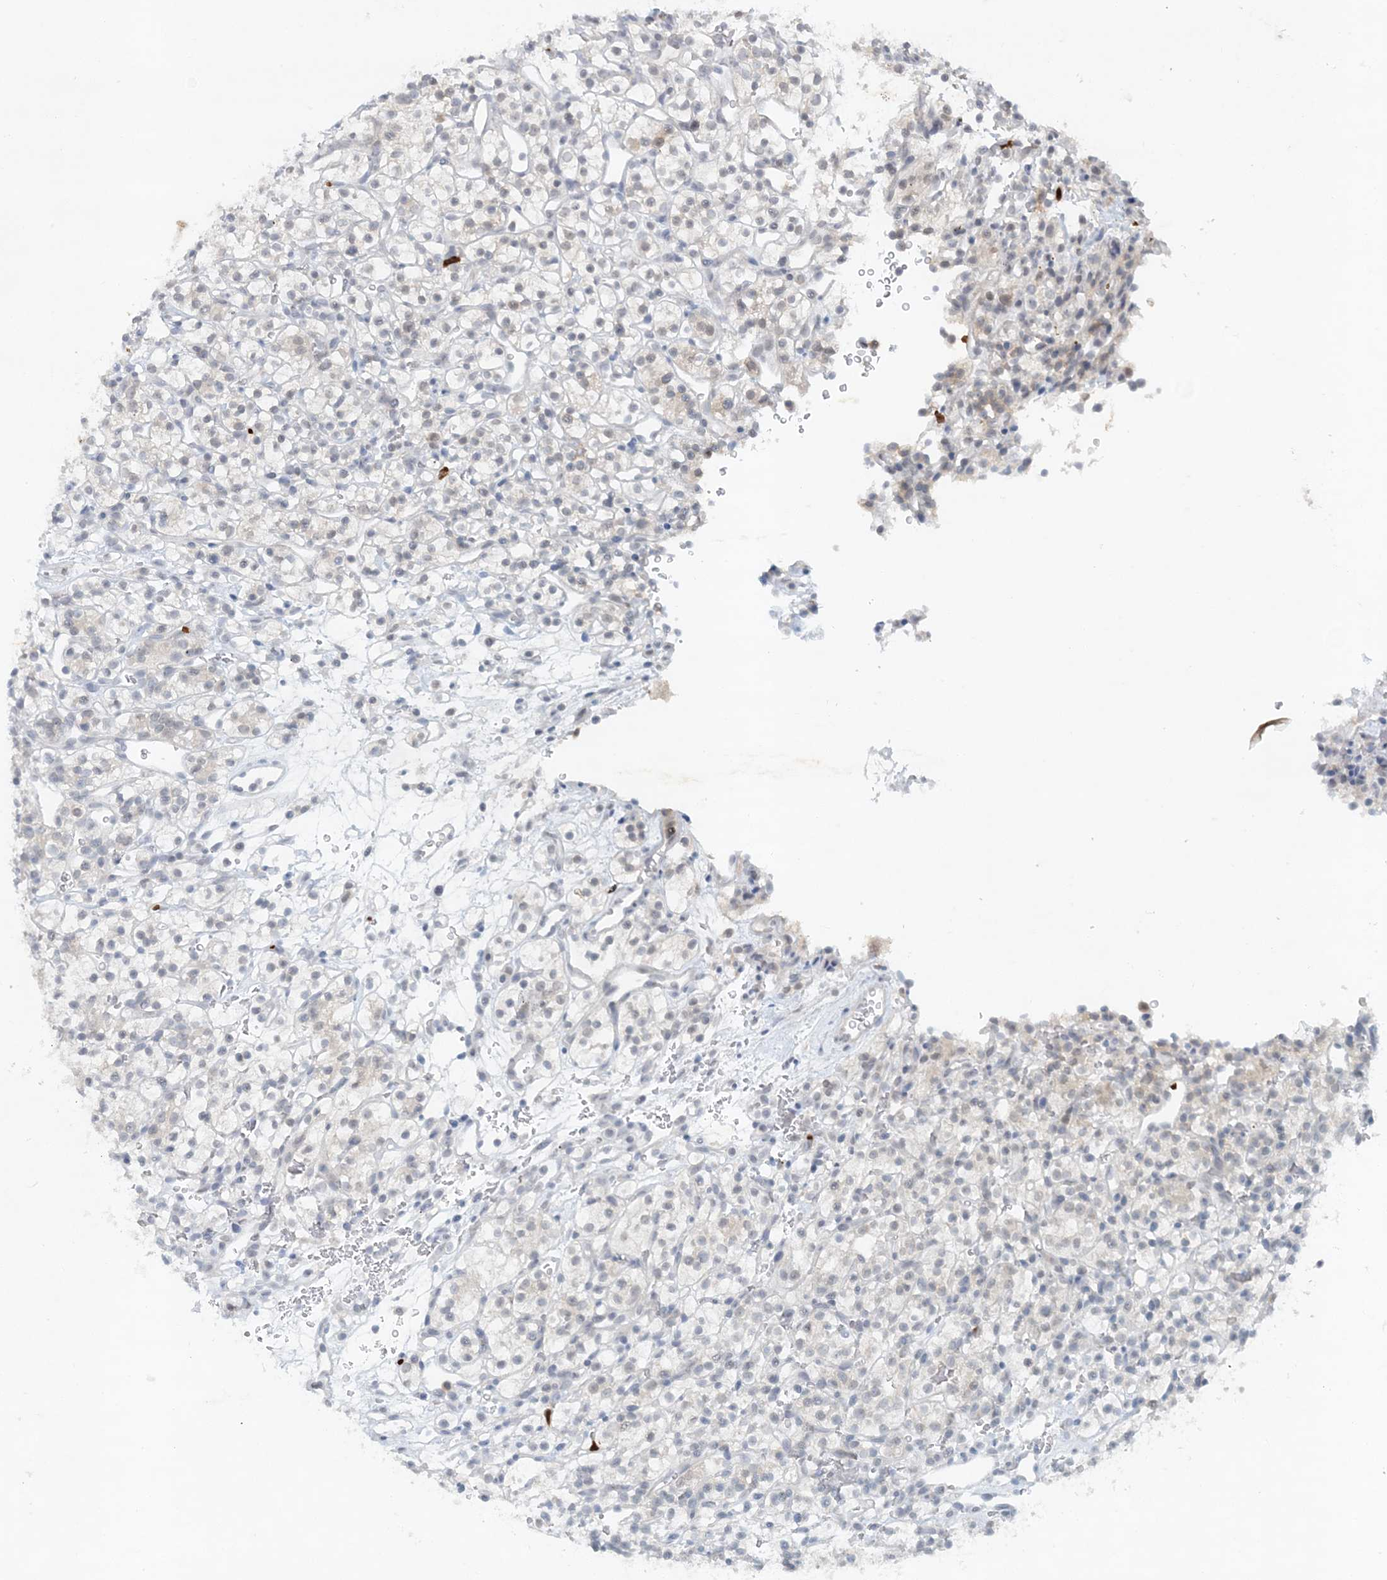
{"staining": {"intensity": "negative", "quantity": "none", "location": "none"}, "tissue": "renal cancer", "cell_type": "Tumor cells", "image_type": "cancer", "snomed": [{"axis": "morphology", "description": "Adenocarcinoma, NOS"}, {"axis": "topography", "description": "Kidney"}], "caption": "Immunohistochemical staining of renal adenocarcinoma demonstrates no significant staining in tumor cells.", "gene": "NUP54", "patient": {"sex": "female", "age": 57}}